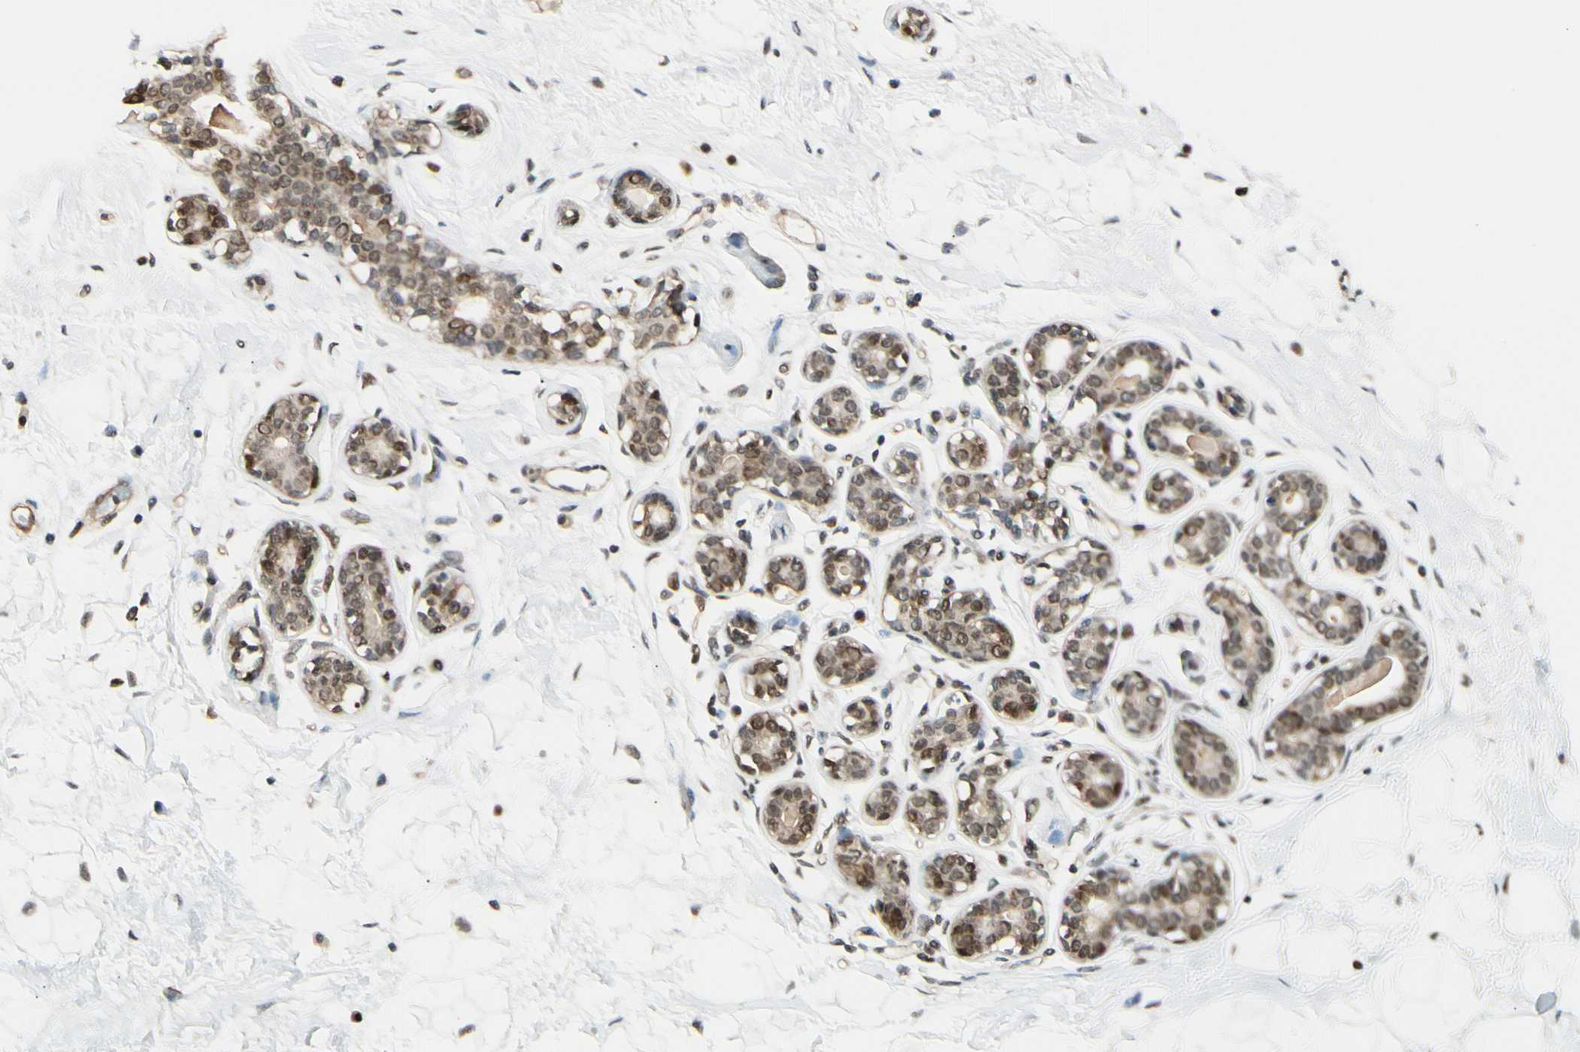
{"staining": {"intensity": "moderate", "quantity": ">75%", "location": "nuclear"}, "tissue": "breast", "cell_type": "Adipocytes", "image_type": "normal", "snomed": [{"axis": "morphology", "description": "Normal tissue, NOS"}, {"axis": "topography", "description": "Breast"}], "caption": "DAB (3,3'-diaminobenzidine) immunohistochemical staining of benign human breast displays moderate nuclear protein staining in approximately >75% of adipocytes.", "gene": "SUFU", "patient": {"sex": "female", "age": 23}}